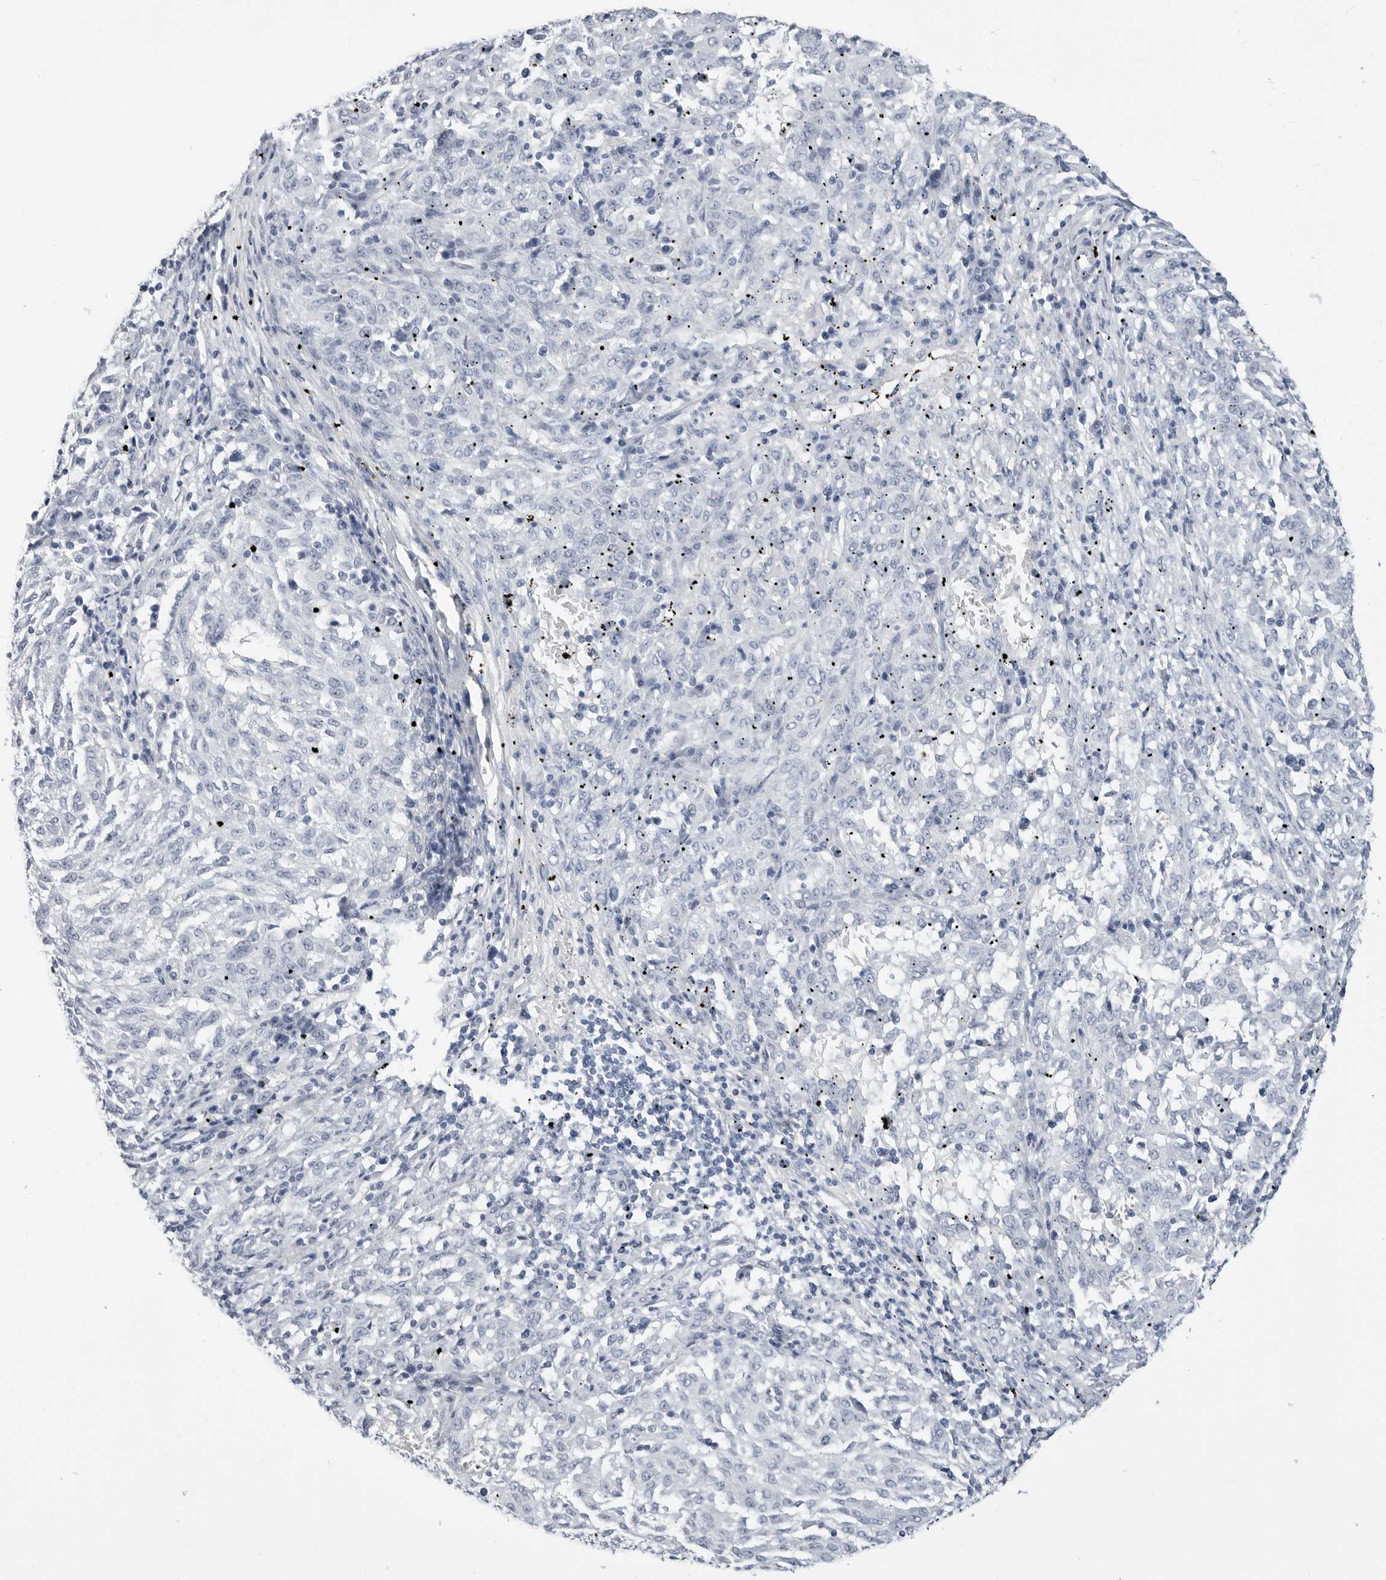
{"staining": {"intensity": "negative", "quantity": "none", "location": "none"}, "tissue": "melanoma", "cell_type": "Tumor cells", "image_type": "cancer", "snomed": [{"axis": "morphology", "description": "Malignant melanoma, NOS"}, {"axis": "topography", "description": "Skin"}], "caption": "The immunohistochemistry (IHC) histopathology image has no significant staining in tumor cells of melanoma tissue.", "gene": "PLN", "patient": {"sex": "female", "age": 72}}